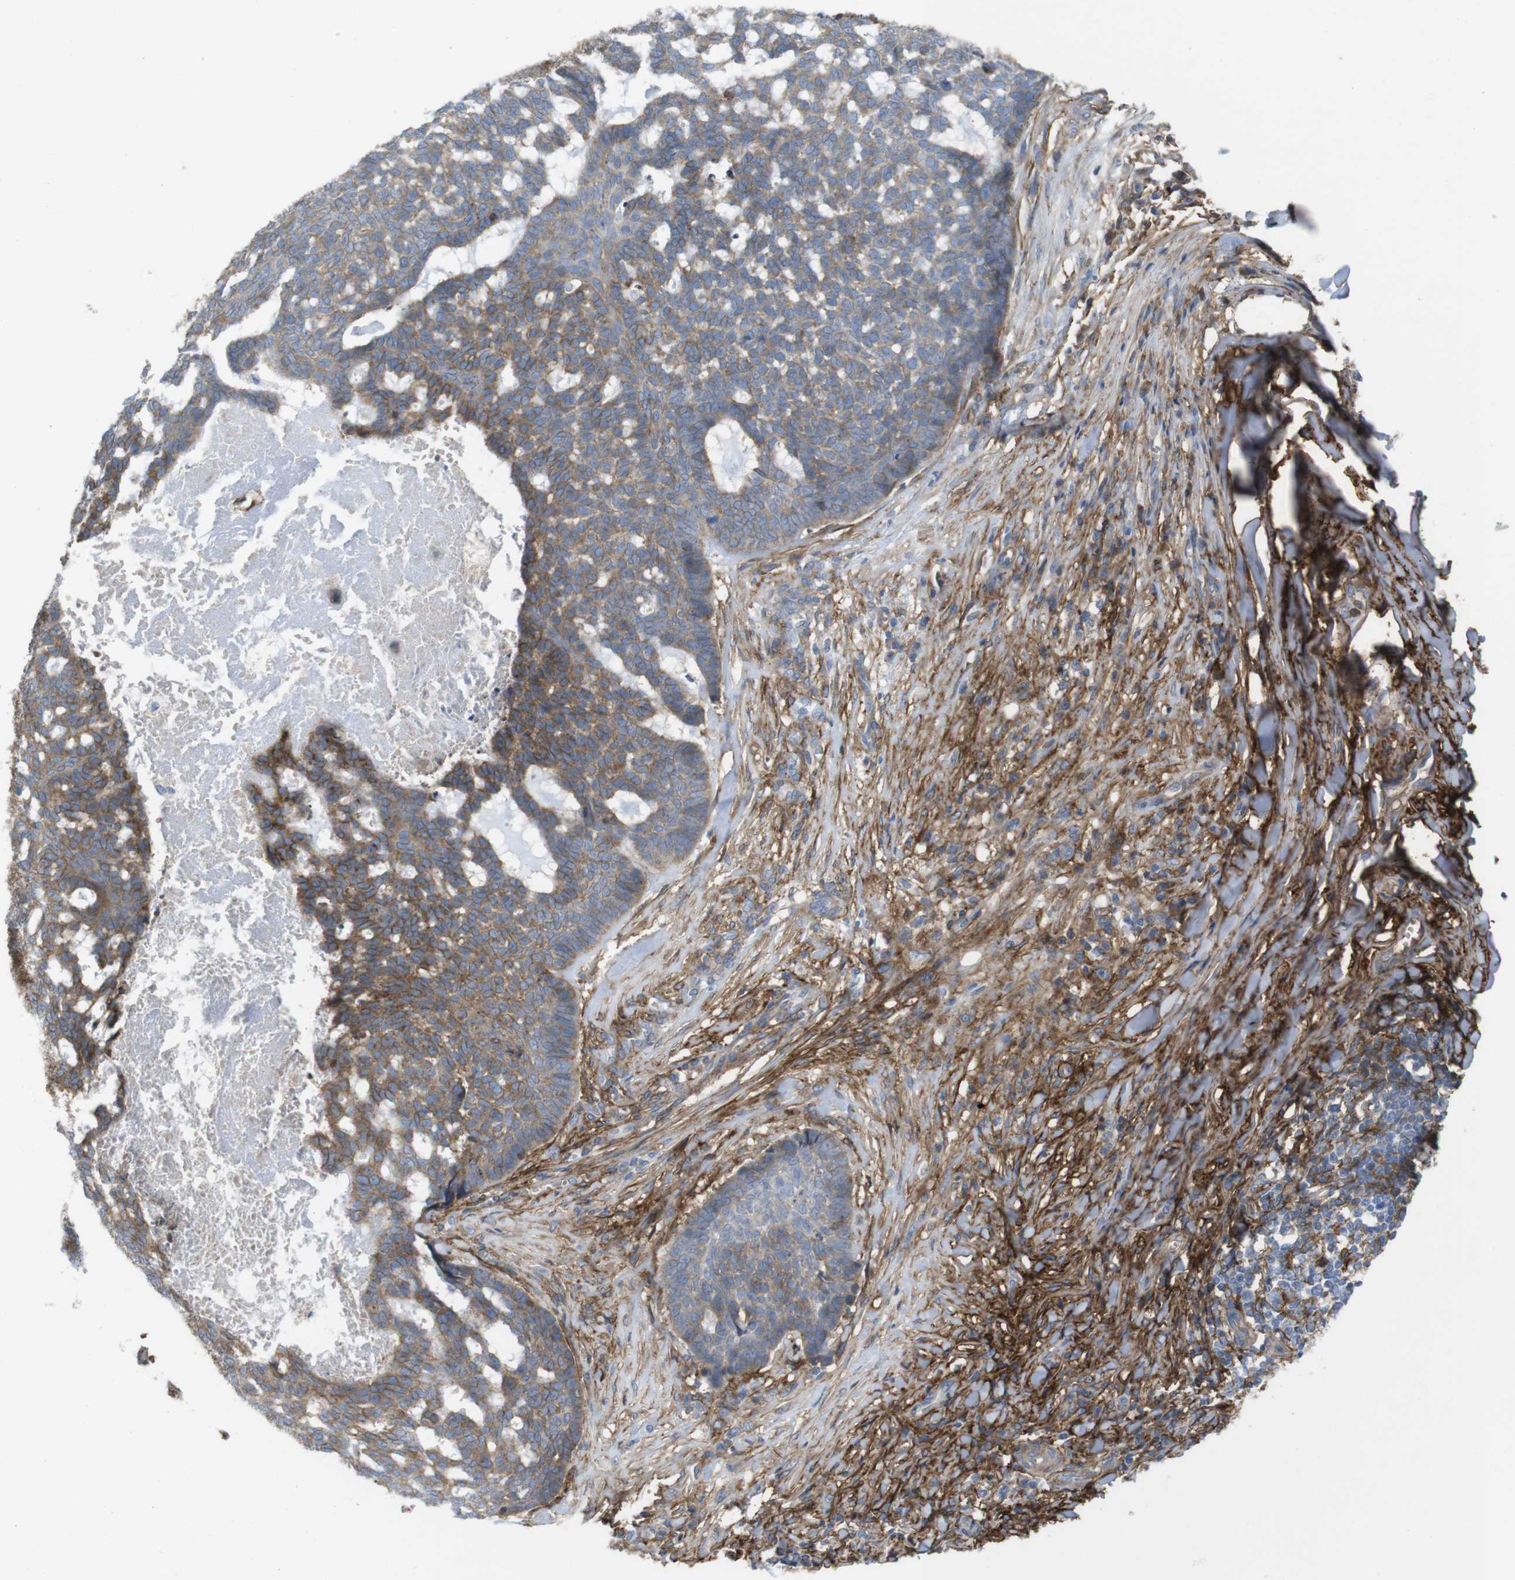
{"staining": {"intensity": "weak", "quantity": "25%-75%", "location": "cytoplasmic/membranous"}, "tissue": "skin cancer", "cell_type": "Tumor cells", "image_type": "cancer", "snomed": [{"axis": "morphology", "description": "Basal cell carcinoma"}, {"axis": "topography", "description": "Skin"}], "caption": "Immunohistochemistry histopathology image of neoplastic tissue: human skin cancer stained using IHC exhibits low levels of weak protein expression localized specifically in the cytoplasmic/membranous of tumor cells, appearing as a cytoplasmic/membranous brown color.", "gene": "CYBRD1", "patient": {"sex": "male", "age": 84}}